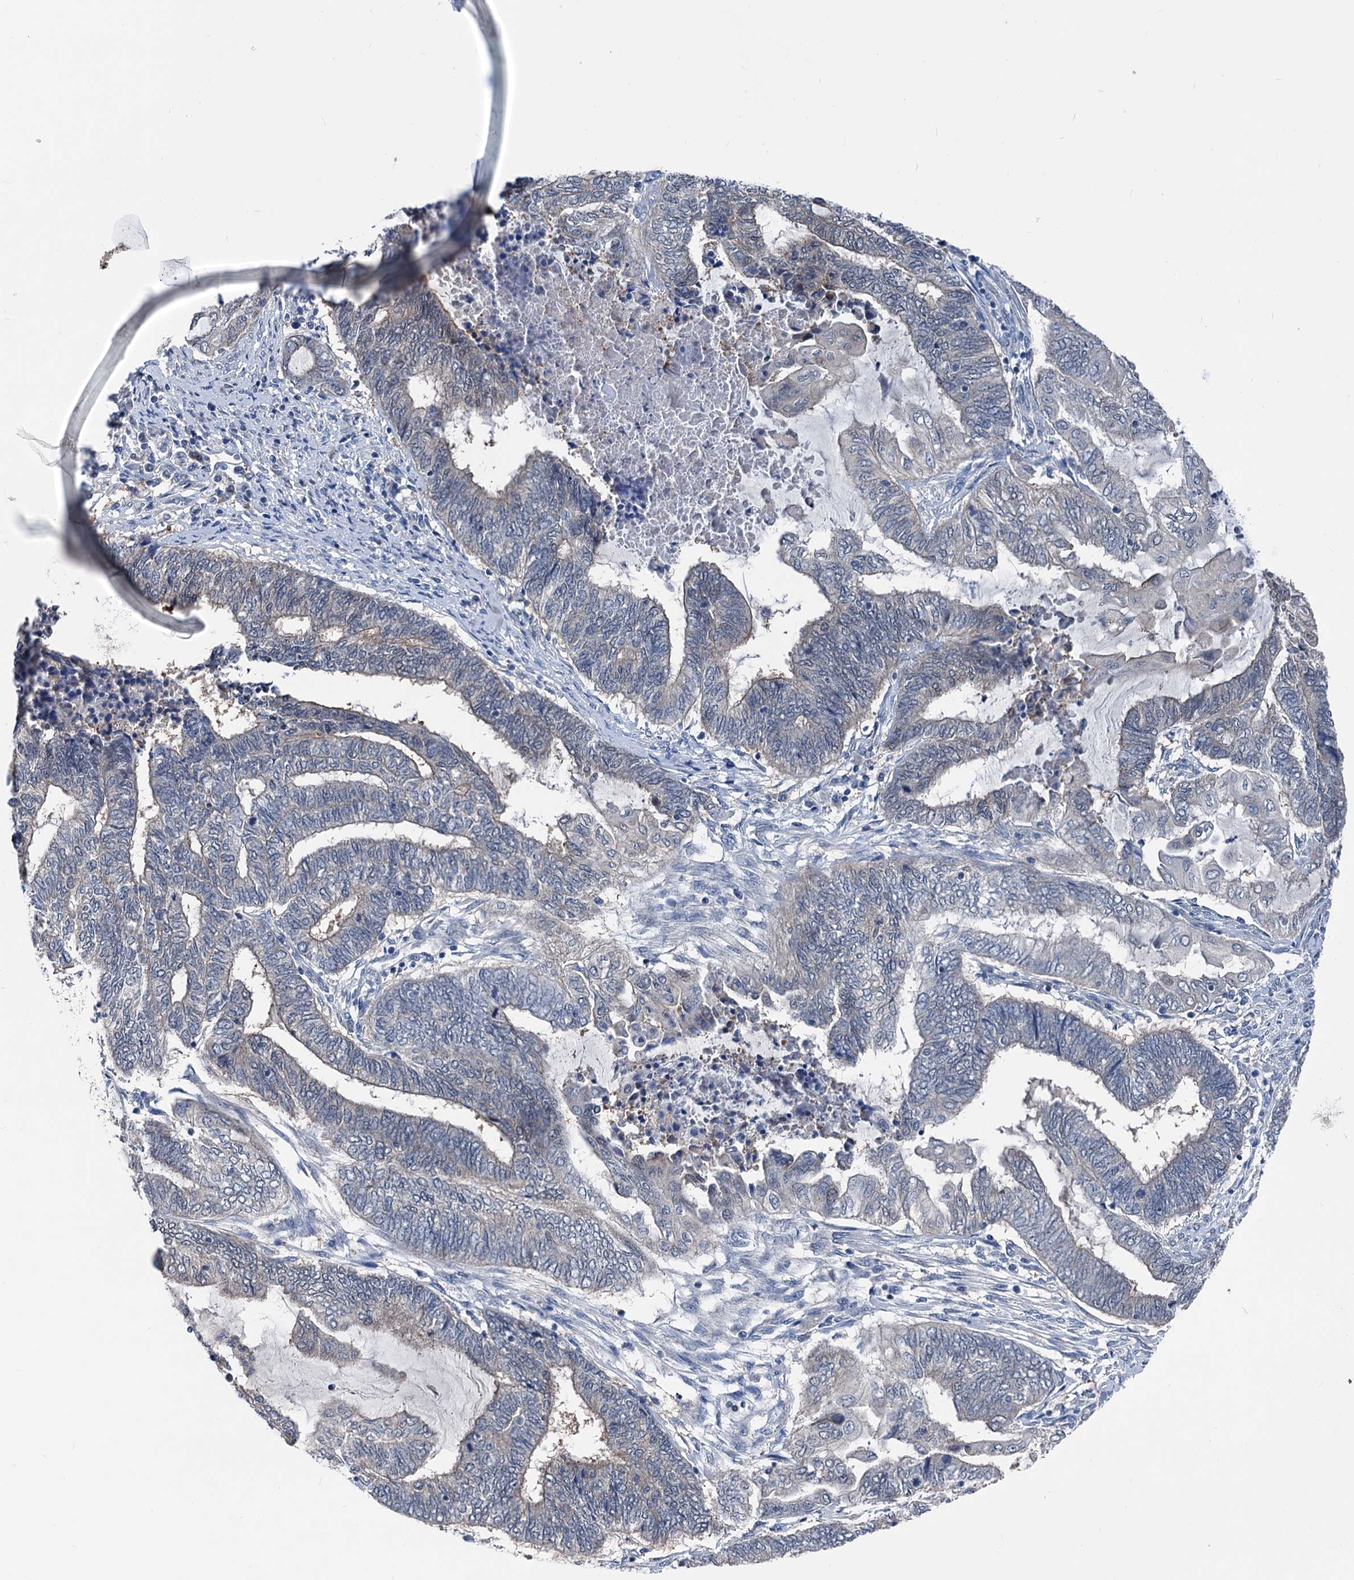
{"staining": {"intensity": "weak", "quantity": "<25%", "location": "cytoplasmic/membranous"}, "tissue": "endometrial cancer", "cell_type": "Tumor cells", "image_type": "cancer", "snomed": [{"axis": "morphology", "description": "Adenocarcinoma, NOS"}, {"axis": "topography", "description": "Uterus"}, {"axis": "topography", "description": "Endometrium"}], "caption": "Tumor cells are negative for protein expression in human adenocarcinoma (endometrial).", "gene": "GLO1", "patient": {"sex": "female", "age": 70}}